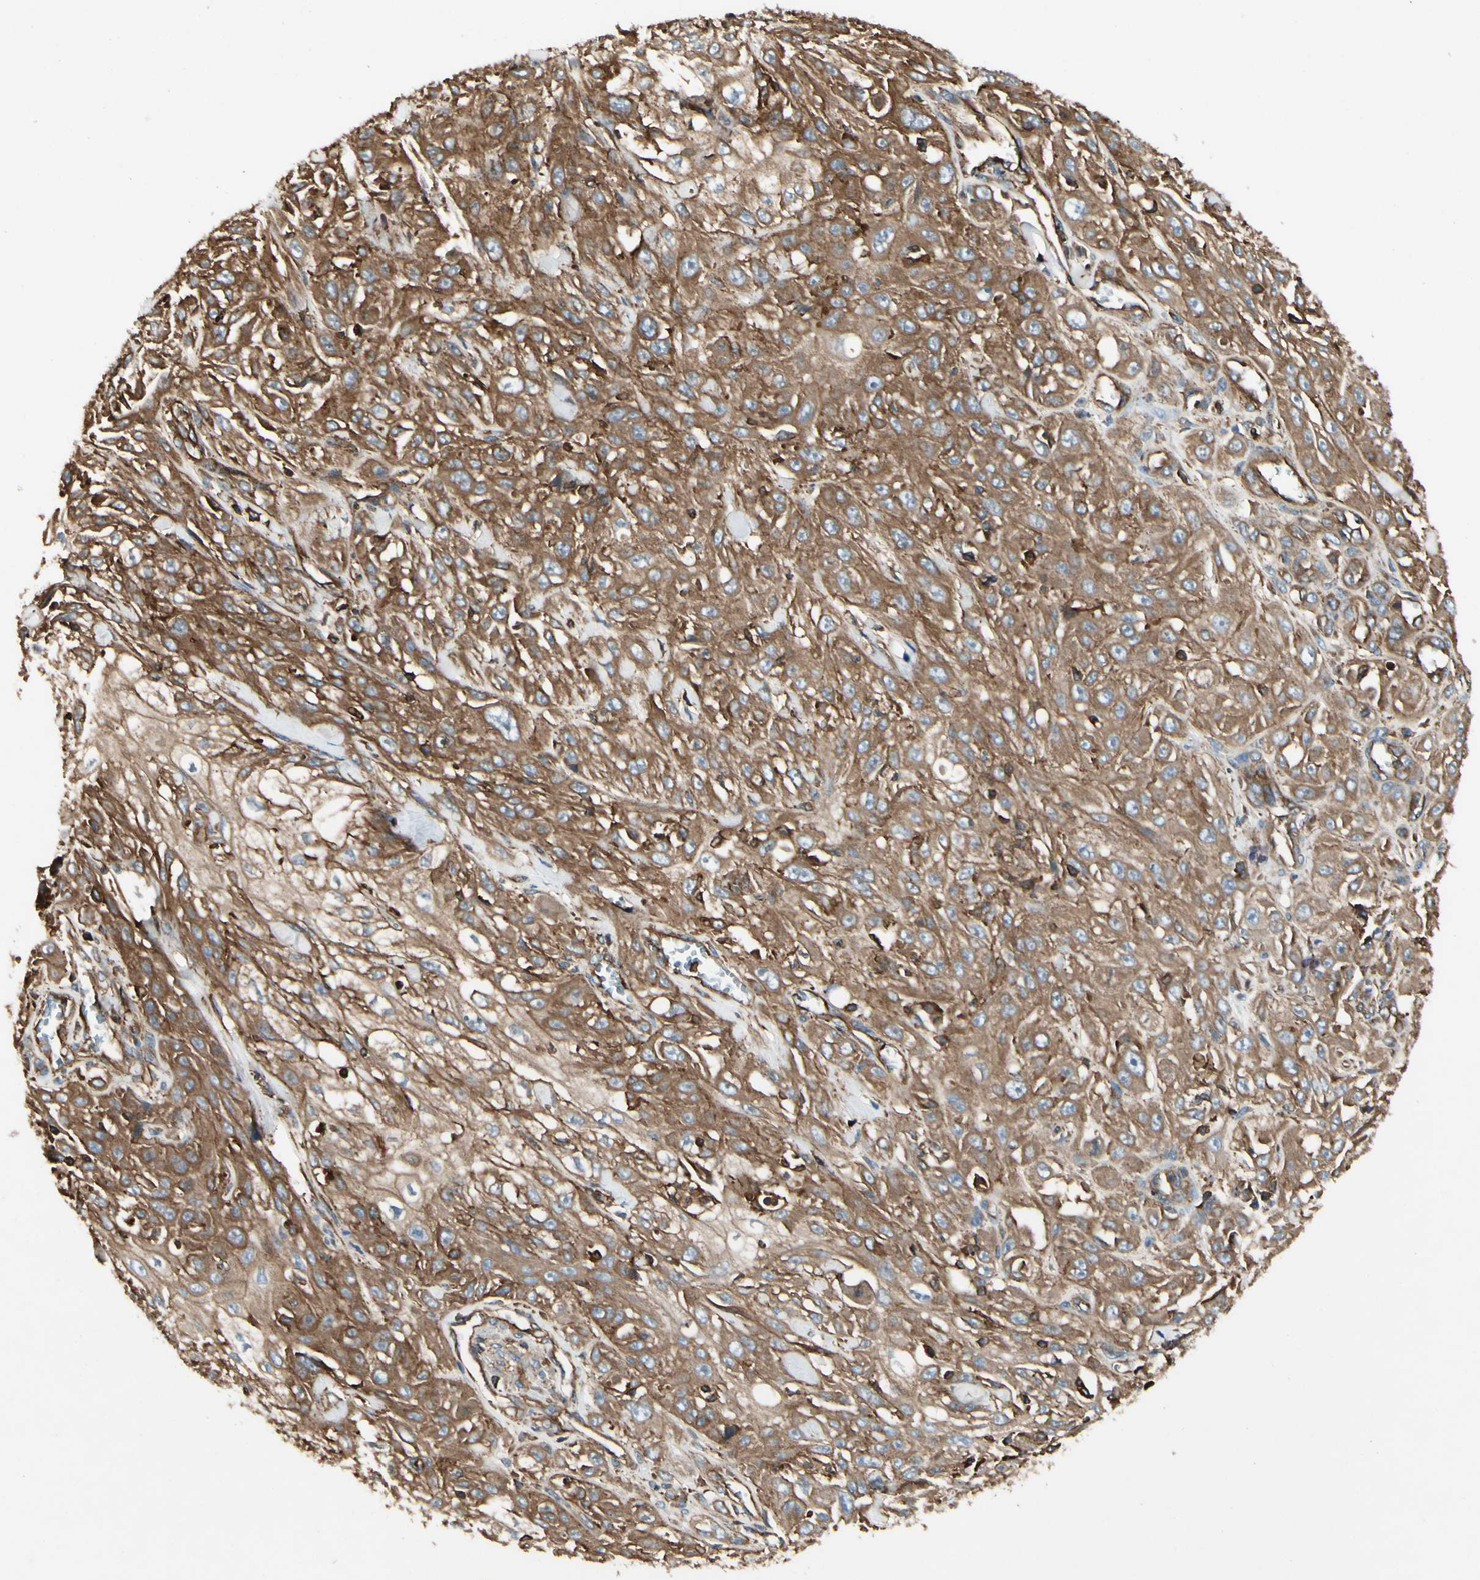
{"staining": {"intensity": "moderate", "quantity": ">75%", "location": "cytoplasmic/membranous"}, "tissue": "skin cancer", "cell_type": "Tumor cells", "image_type": "cancer", "snomed": [{"axis": "morphology", "description": "Squamous cell carcinoma, NOS"}, {"axis": "morphology", "description": "Squamous cell carcinoma, metastatic, NOS"}, {"axis": "topography", "description": "Skin"}, {"axis": "topography", "description": "Lymph node"}], "caption": "Protein expression analysis of human skin cancer reveals moderate cytoplasmic/membranous expression in approximately >75% of tumor cells.", "gene": "ARPC2", "patient": {"sex": "male", "age": 75}}